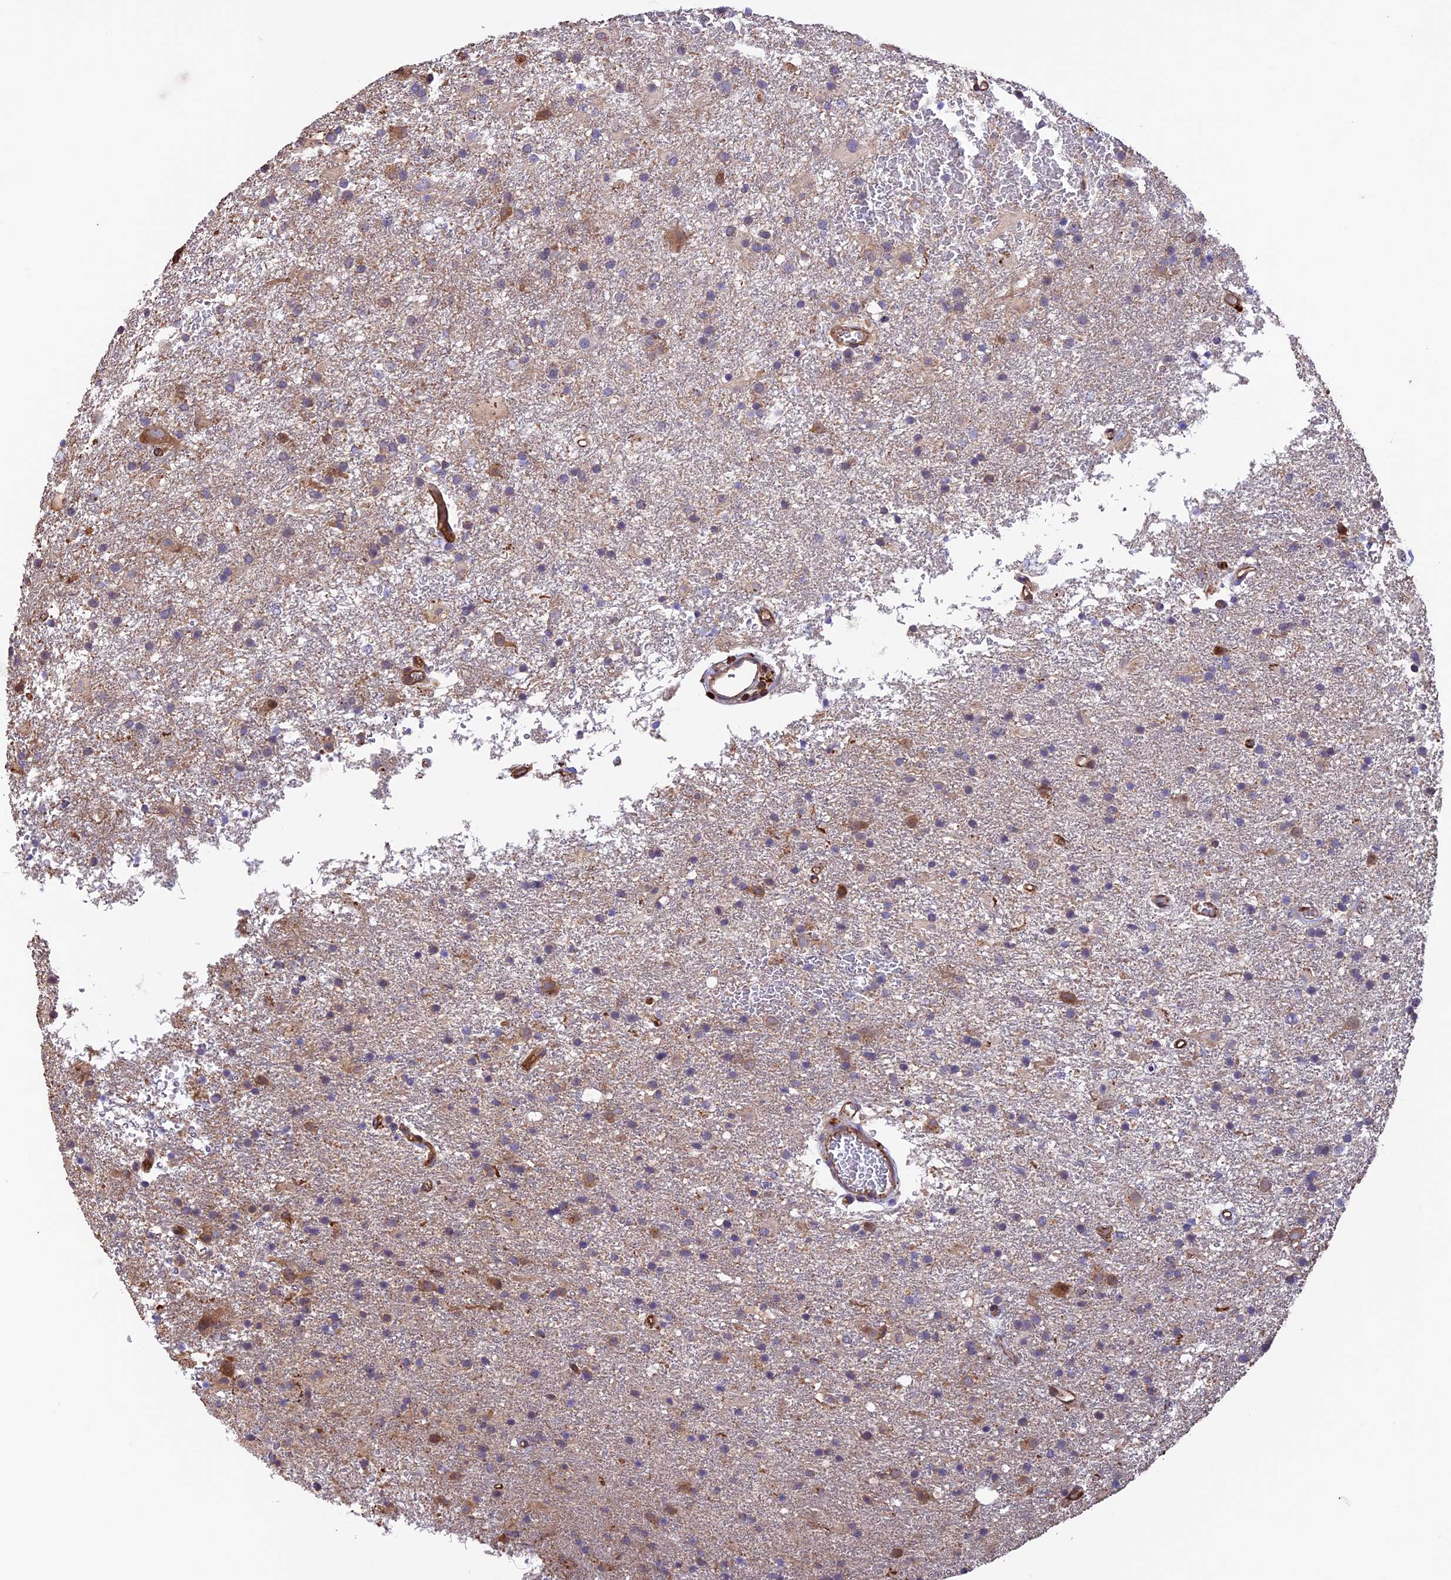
{"staining": {"intensity": "moderate", "quantity": "<25%", "location": "cytoplasmic/membranous"}, "tissue": "glioma", "cell_type": "Tumor cells", "image_type": "cancer", "snomed": [{"axis": "morphology", "description": "Glioma, malignant, Low grade"}, {"axis": "topography", "description": "Brain"}], "caption": "Glioma stained with DAB IHC demonstrates low levels of moderate cytoplasmic/membranous staining in approximately <25% of tumor cells.", "gene": "GAS8", "patient": {"sex": "male", "age": 65}}